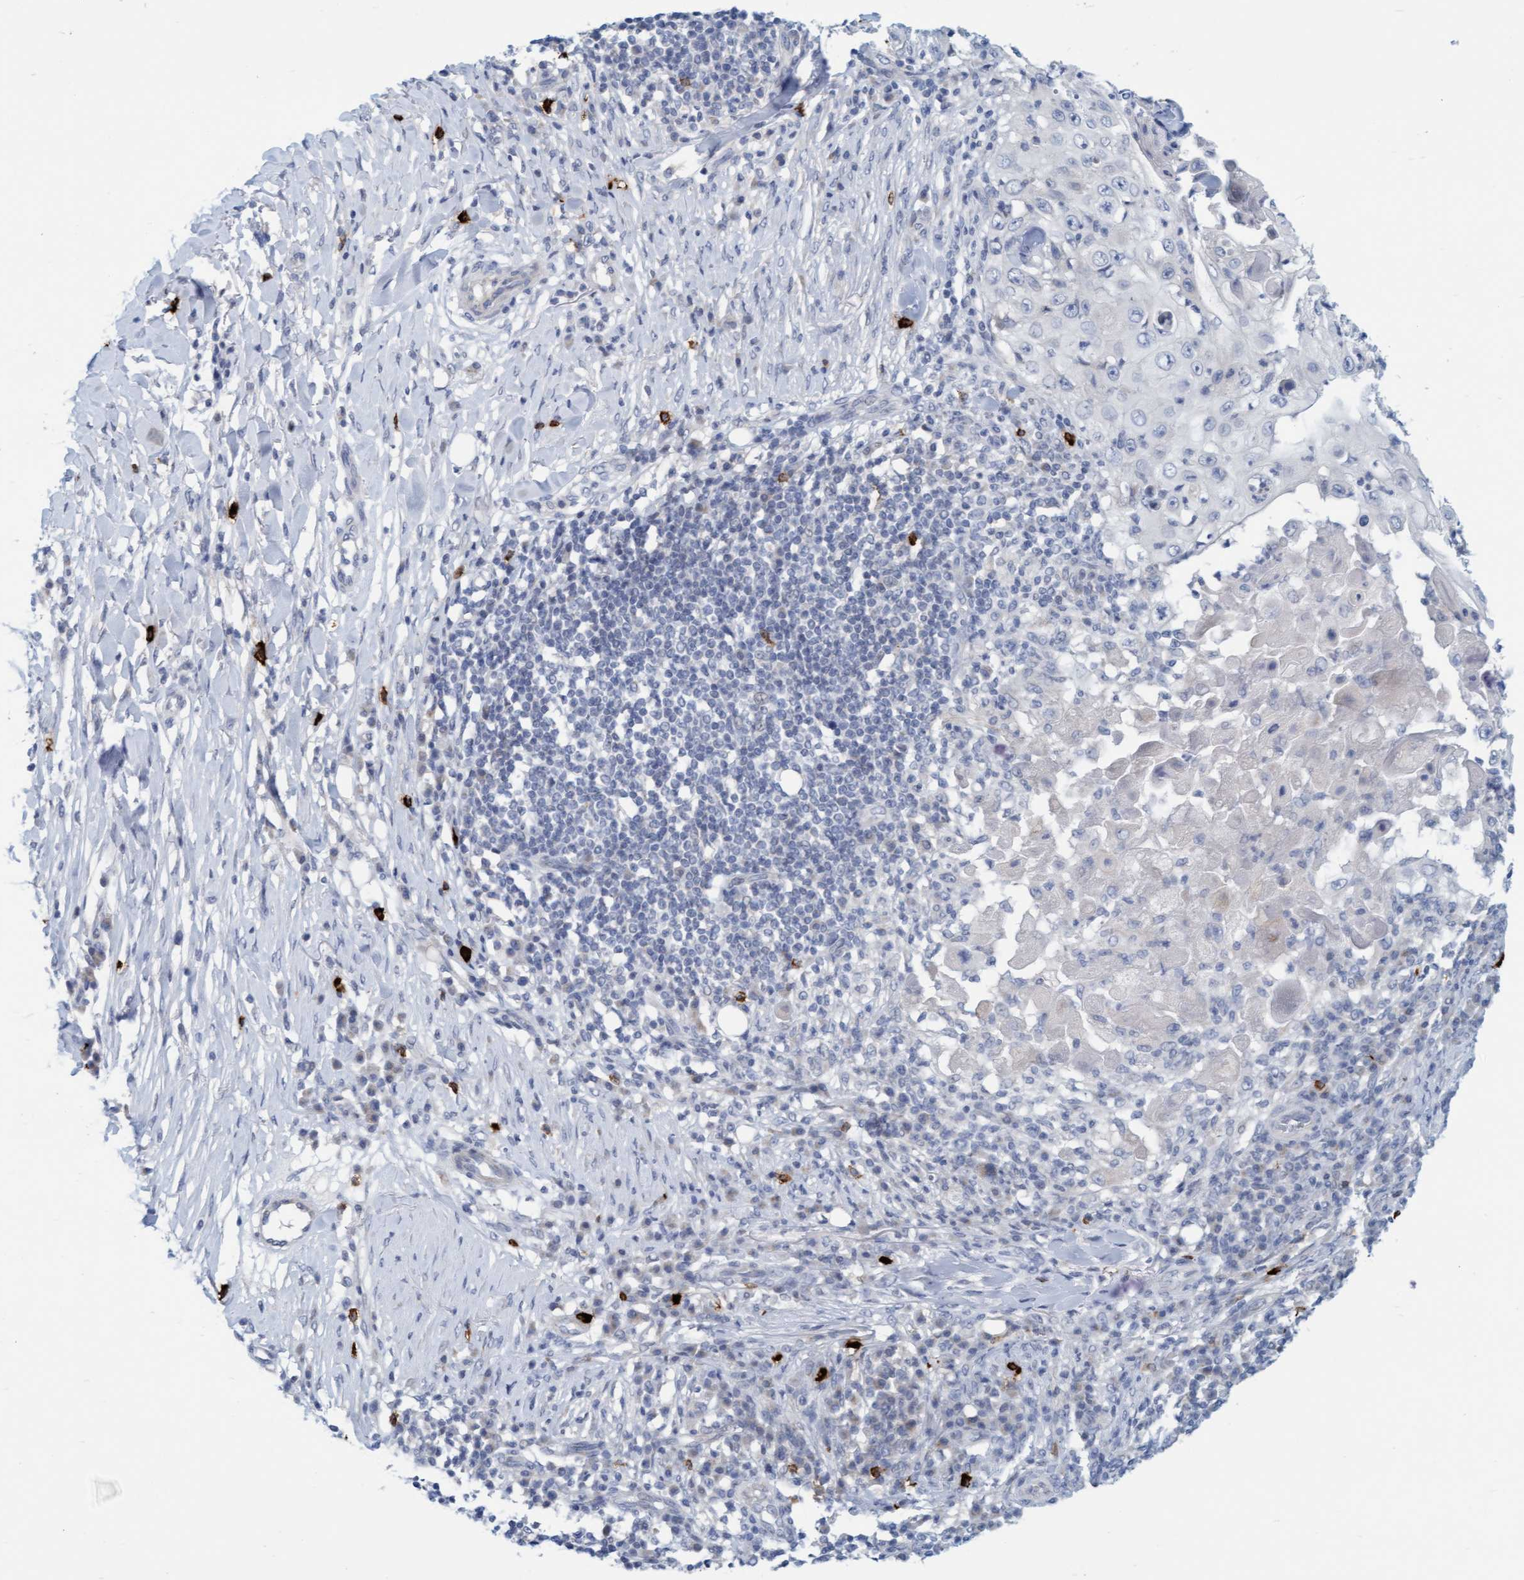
{"staining": {"intensity": "negative", "quantity": "none", "location": "none"}, "tissue": "skin cancer", "cell_type": "Tumor cells", "image_type": "cancer", "snomed": [{"axis": "morphology", "description": "Squamous cell carcinoma, NOS"}, {"axis": "topography", "description": "Skin"}], "caption": "This is an immunohistochemistry micrograph of skin cancer (squamous cell carcinoma). There is no staining in tumor cells.", "gene": "CPA3", "patient": {"sex": "male", "age": 86}}